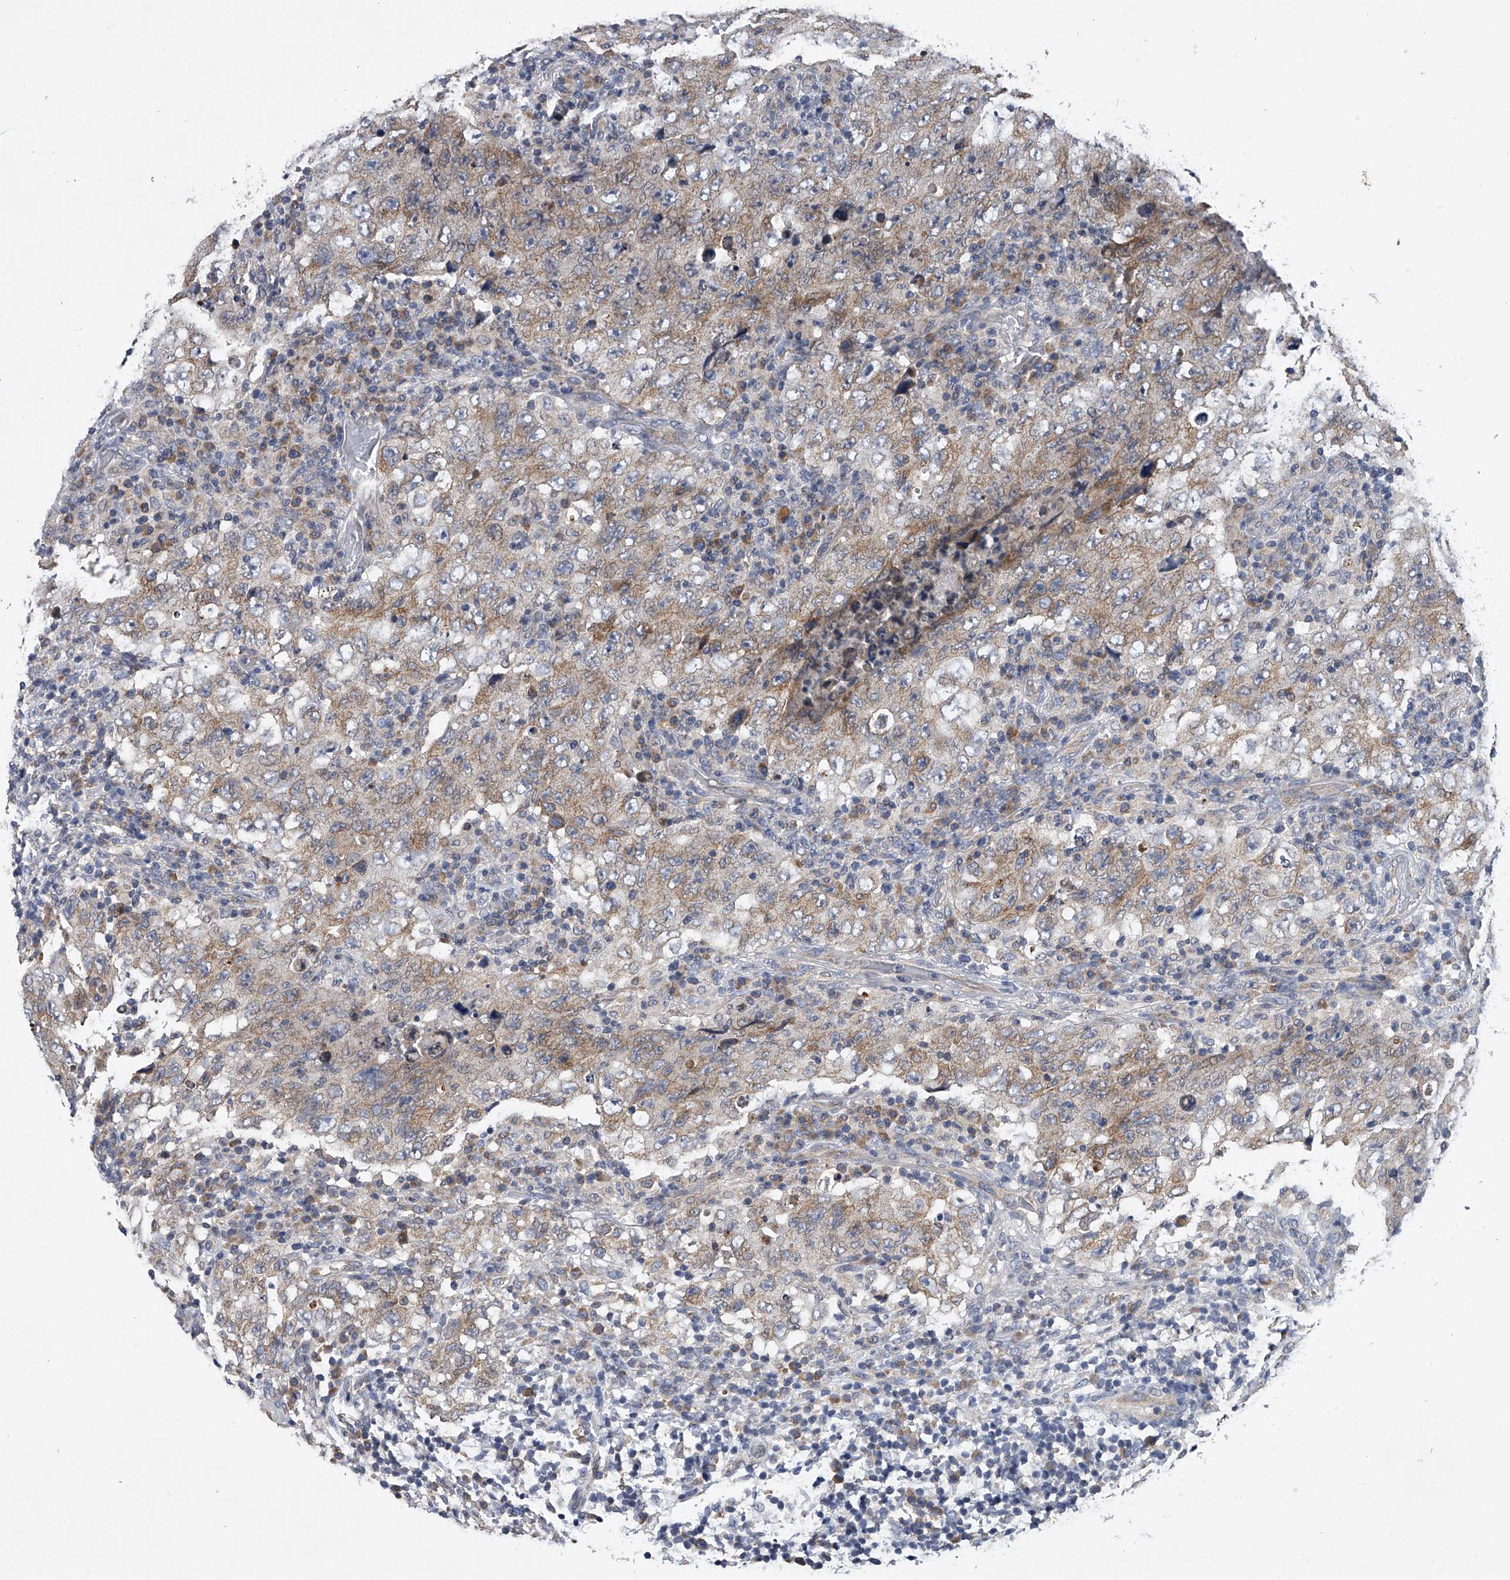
{"staining": {"intensity": "moderate", "quantity": ">75%", "location": "cytoplasmic/membranous"}, "tissue": "testis cancer", "cell_type": "Tumor cells", "image_type": "cancer", "snomed": [{"axis": "morphology", "description": "Carcinoma, Embryonal, NOS"}, {"axis": "topography", "description": "Testis"}], "caption": "Immunohistochemical staining of testis cancer reveals medium levels of moderate cytoplasmic/membranous expression in about >75% of tumor cells. The protein of interest is stained brown, and the nuclei are stained in blue (DAB (3,3'-diaminobenzidine) IHC with brightfield microscopy, high magnification).", "gene": "RNF5", "patient": {"sex": "male", "age": 26}}